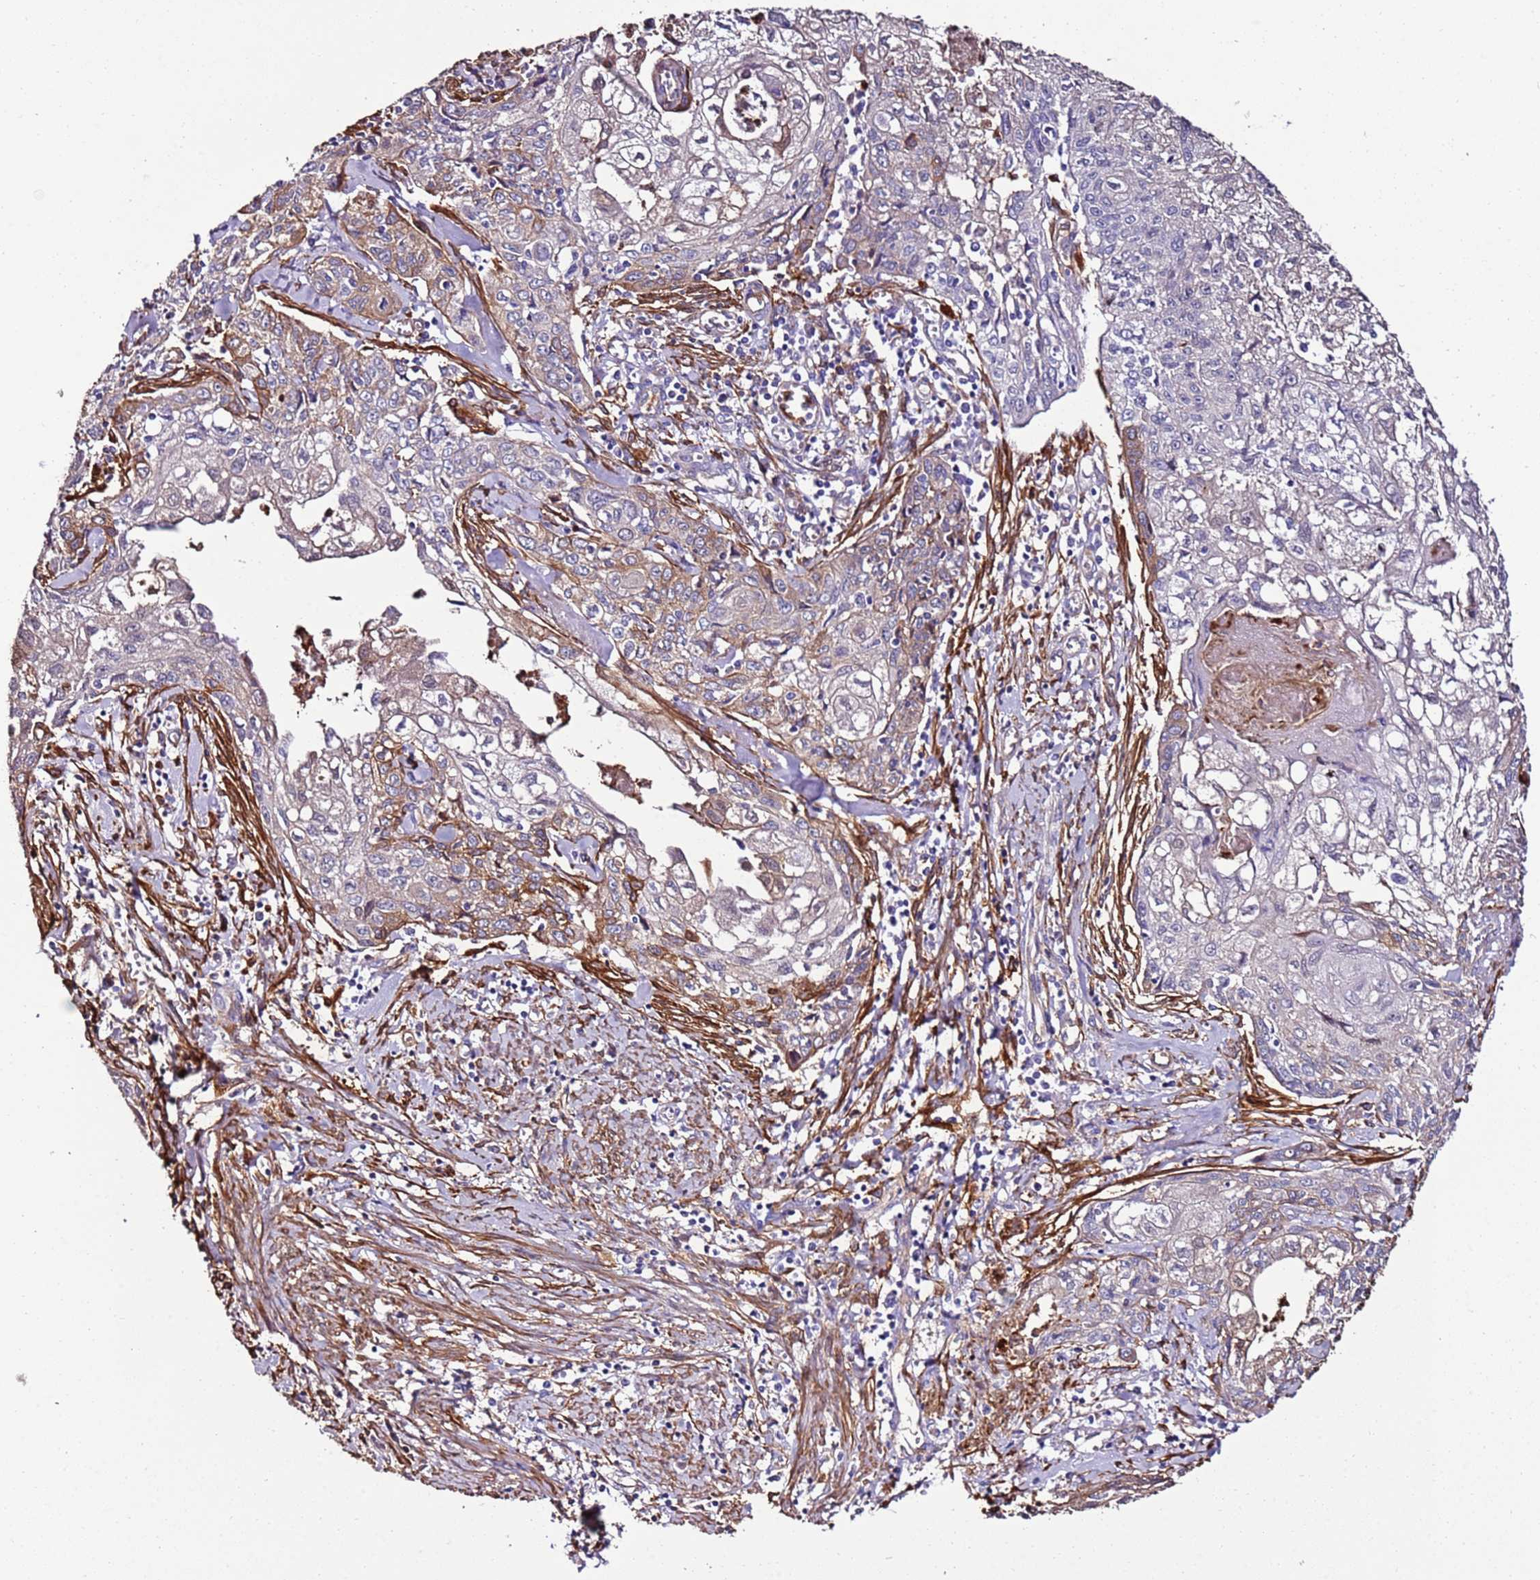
{"staining": {"intensity": "moderate", "quantity": "<25%", "location": "cytoplasmic/membranous"}, "tissue": "cervical cancer", "cell_type": "Tumor cells", "image_type": "cancer", "snomed": [{"axis": "morphology", "description": "Squamous cell carcinoma, NOS"}, {"axis": "topography", "description": "Cervix"}], "caption": "Cervical cancer (squamous cell carcinoma) stained with a brown dye shows moderate cytoplasmic/membranous positive expression in approximately <25% of tumor cells.", "gene": "FAM174C", "patient": {"sex": "female", "age": 67}}